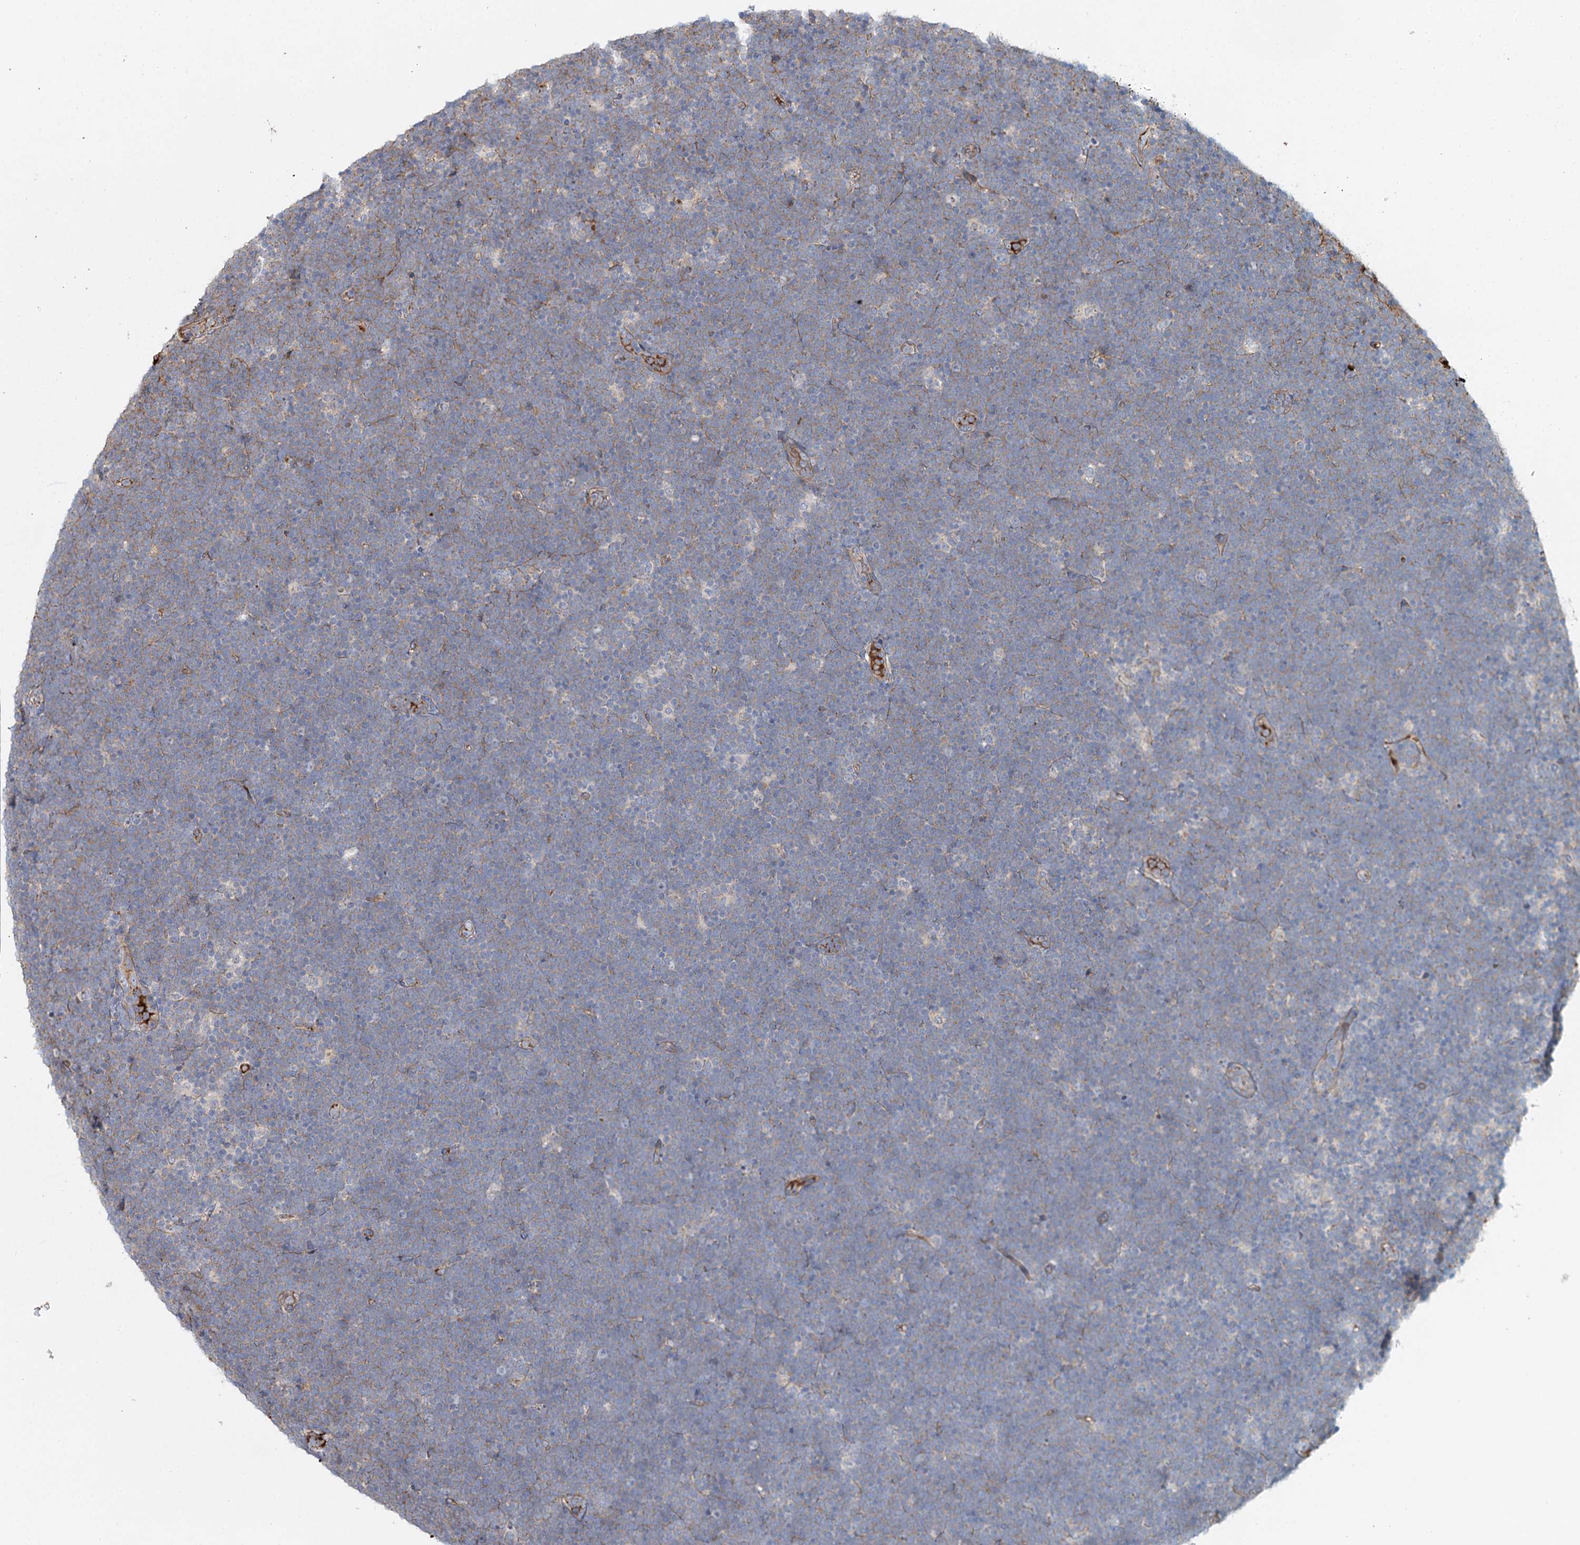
{"staining": {"intensity": "negative", "quantity": "none", "location": "none"}, "tissue": "lymphoma", "cell_type": "Tumor cells", "image_type": "cancer", "snomed": [{"axis": "morphology", "description": "Malignant lymphoma, non-Hodgkin's type, High grade"}, {"axis": "topography", "description": "Lymph node"}], "caption": "Immunohistochemistry photomicrograph of human lymphoma stained for a protein (brown), which shows no expression in tumor cells.", "gene": "ALKBH8", "patient": {"sex": "male", "age": 13}}